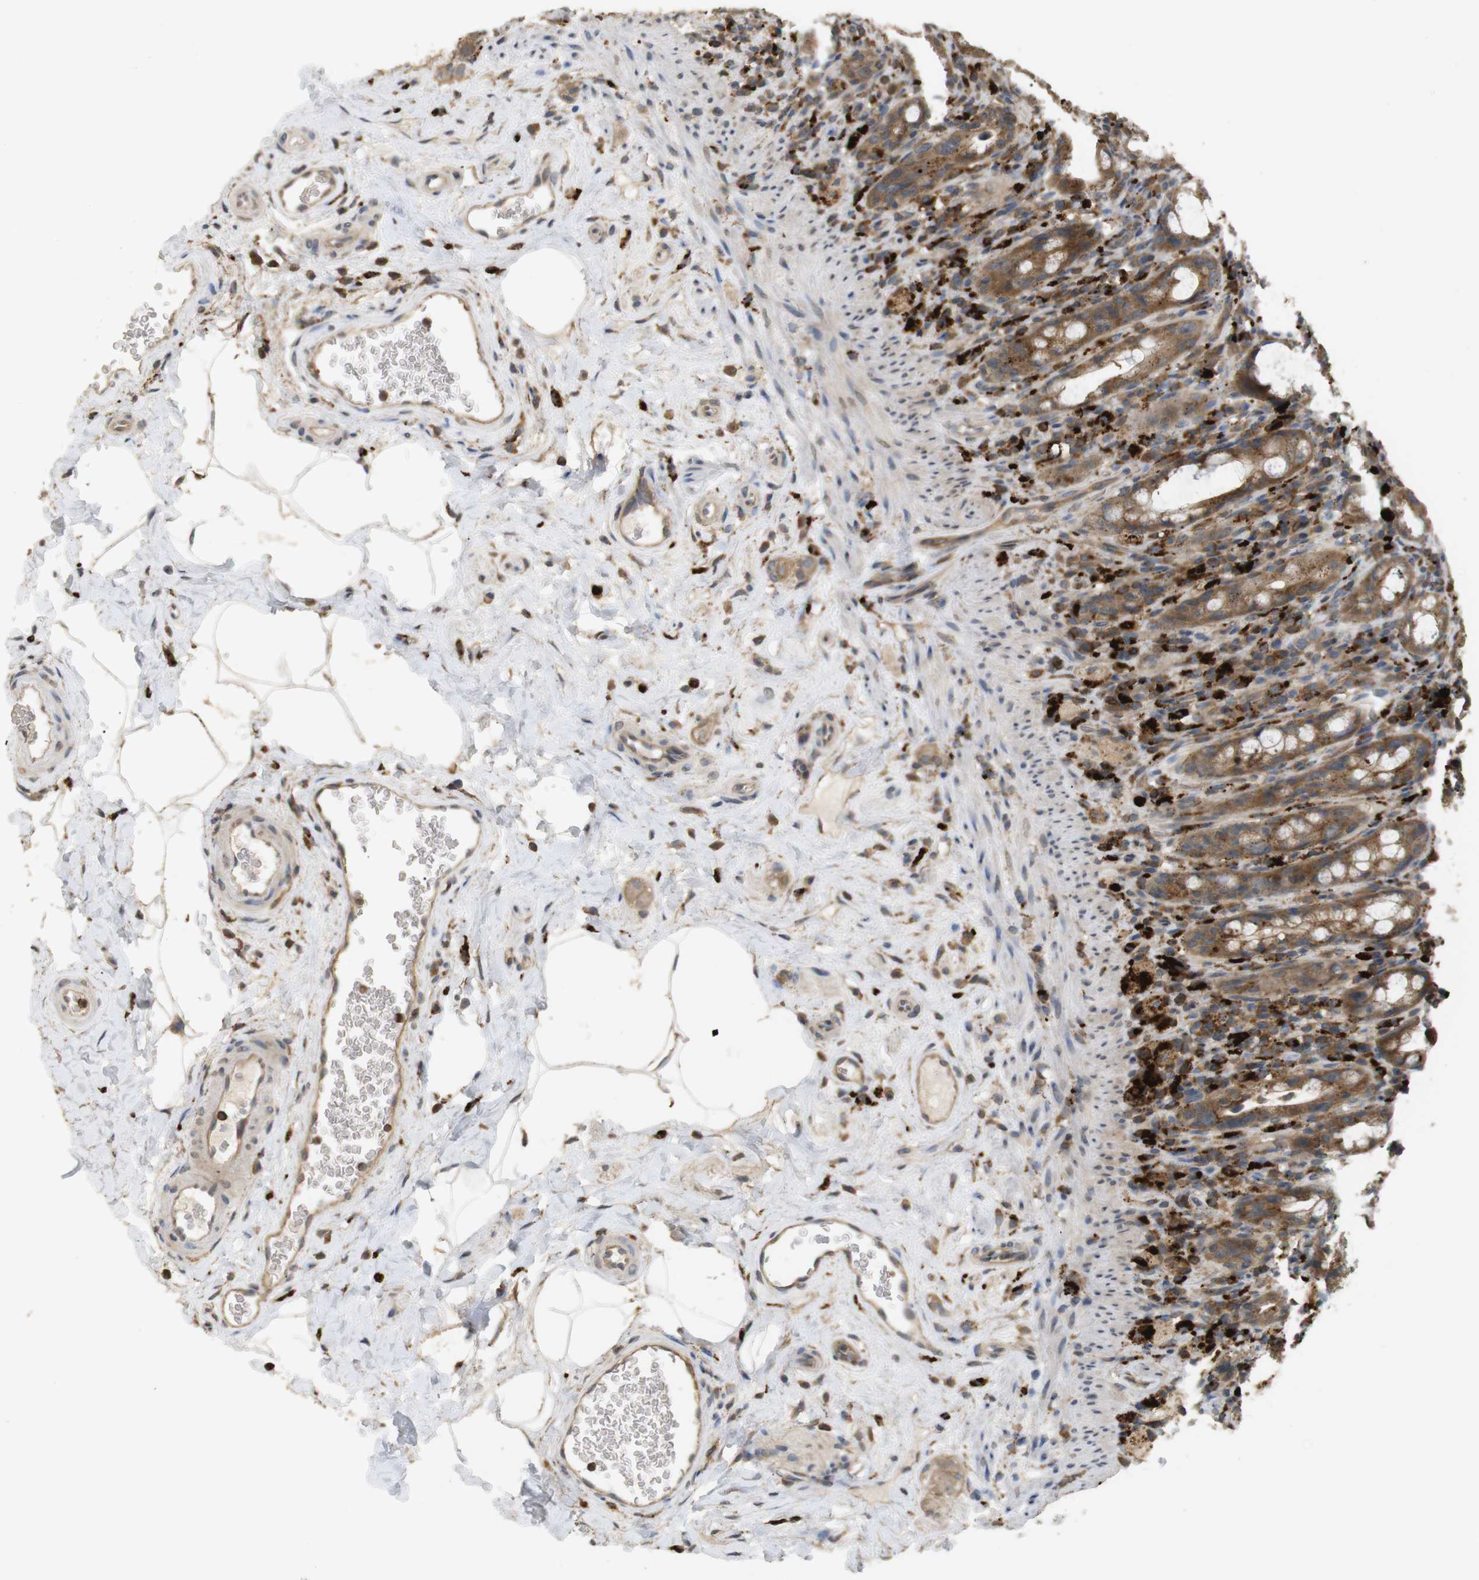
{"staining": {"intensity": "strong", "quantity": ">75%", "location": "cytoplasmic/membranous"}, "tissue": "rectum", "cell_type": "Glandular cells", "image_type": "normal", "snomed": [{"axis": "morphology", "description": "Normal tissue, NOS"}, {"axis": "topography", "description": "Rectum"}], "caption": "Immunohistochemistry (IHC) (DAB) staining of benign human rectum demonstrates strong cytoplasmic/membranous protein expression in approximately >75% of glandular cells. (DAB (3,3'-diaminobenzidine) IHC, brown staining for protein, blue staining for nuclei).", "gene": "KSR1", "patient": {"sex": "male", "age": 44}}